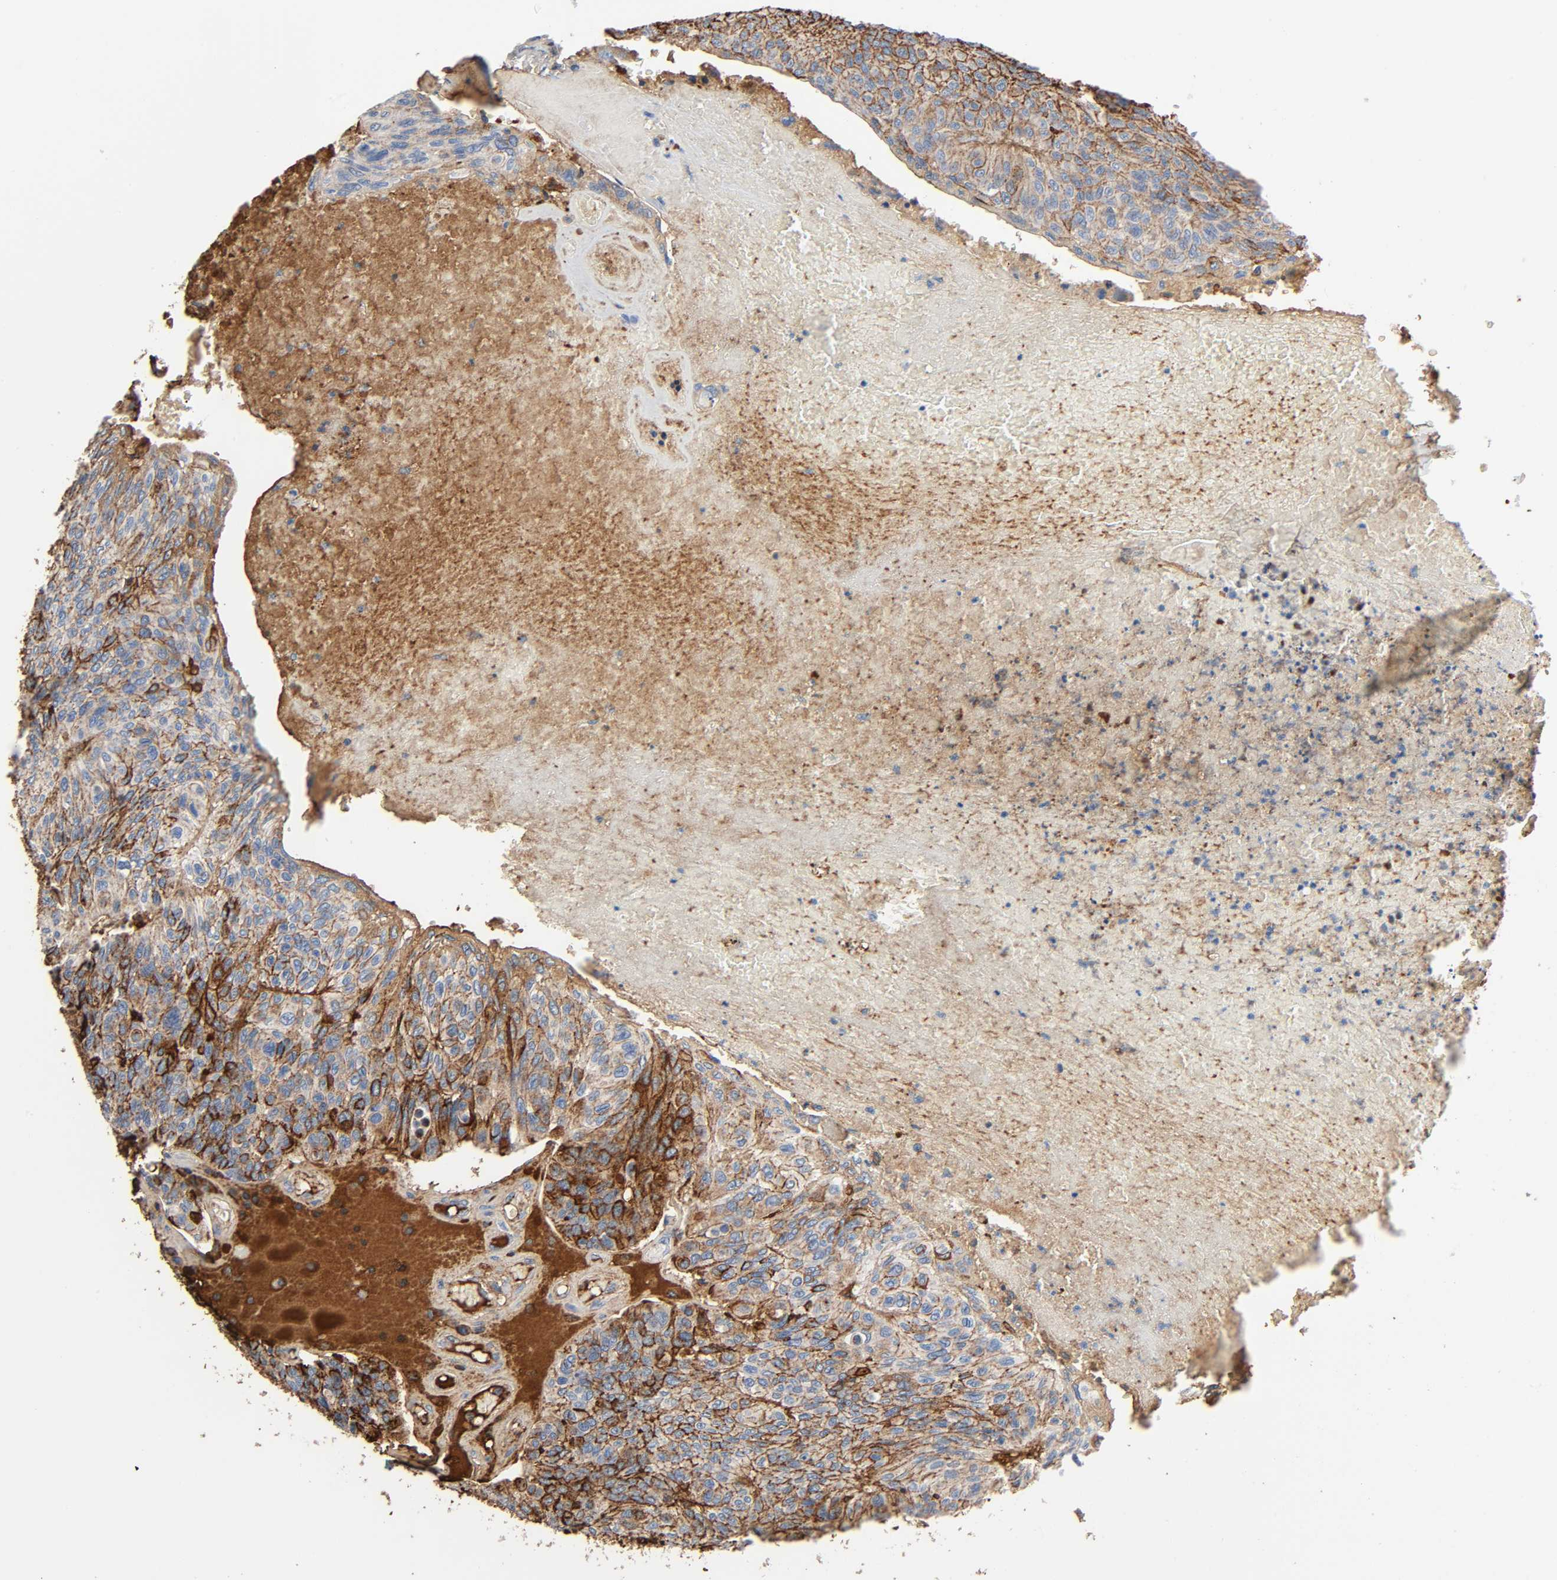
{"staining": {"intensity": "moderate", "quantity": ">75%", "location": "cytoplasmic/membranous"}, "tissue": "urothelial cancer", "cell_type": "Tumor cells", "image_type": "cancer", "snomed": [{"axis": "morphology", "description": "Urothelial carcinoma, High grade"}, {"axis": "topography", "description": "Urinary bladder"}], "caption": "This histopathology image reveals immunohistochemistry staining of urothelial cancer, with medium moderate cytoplasmic/membranous staining in about >75% of tumor cells.", "gene": "C3", "patient": {"sex": "male", "age": 66}}